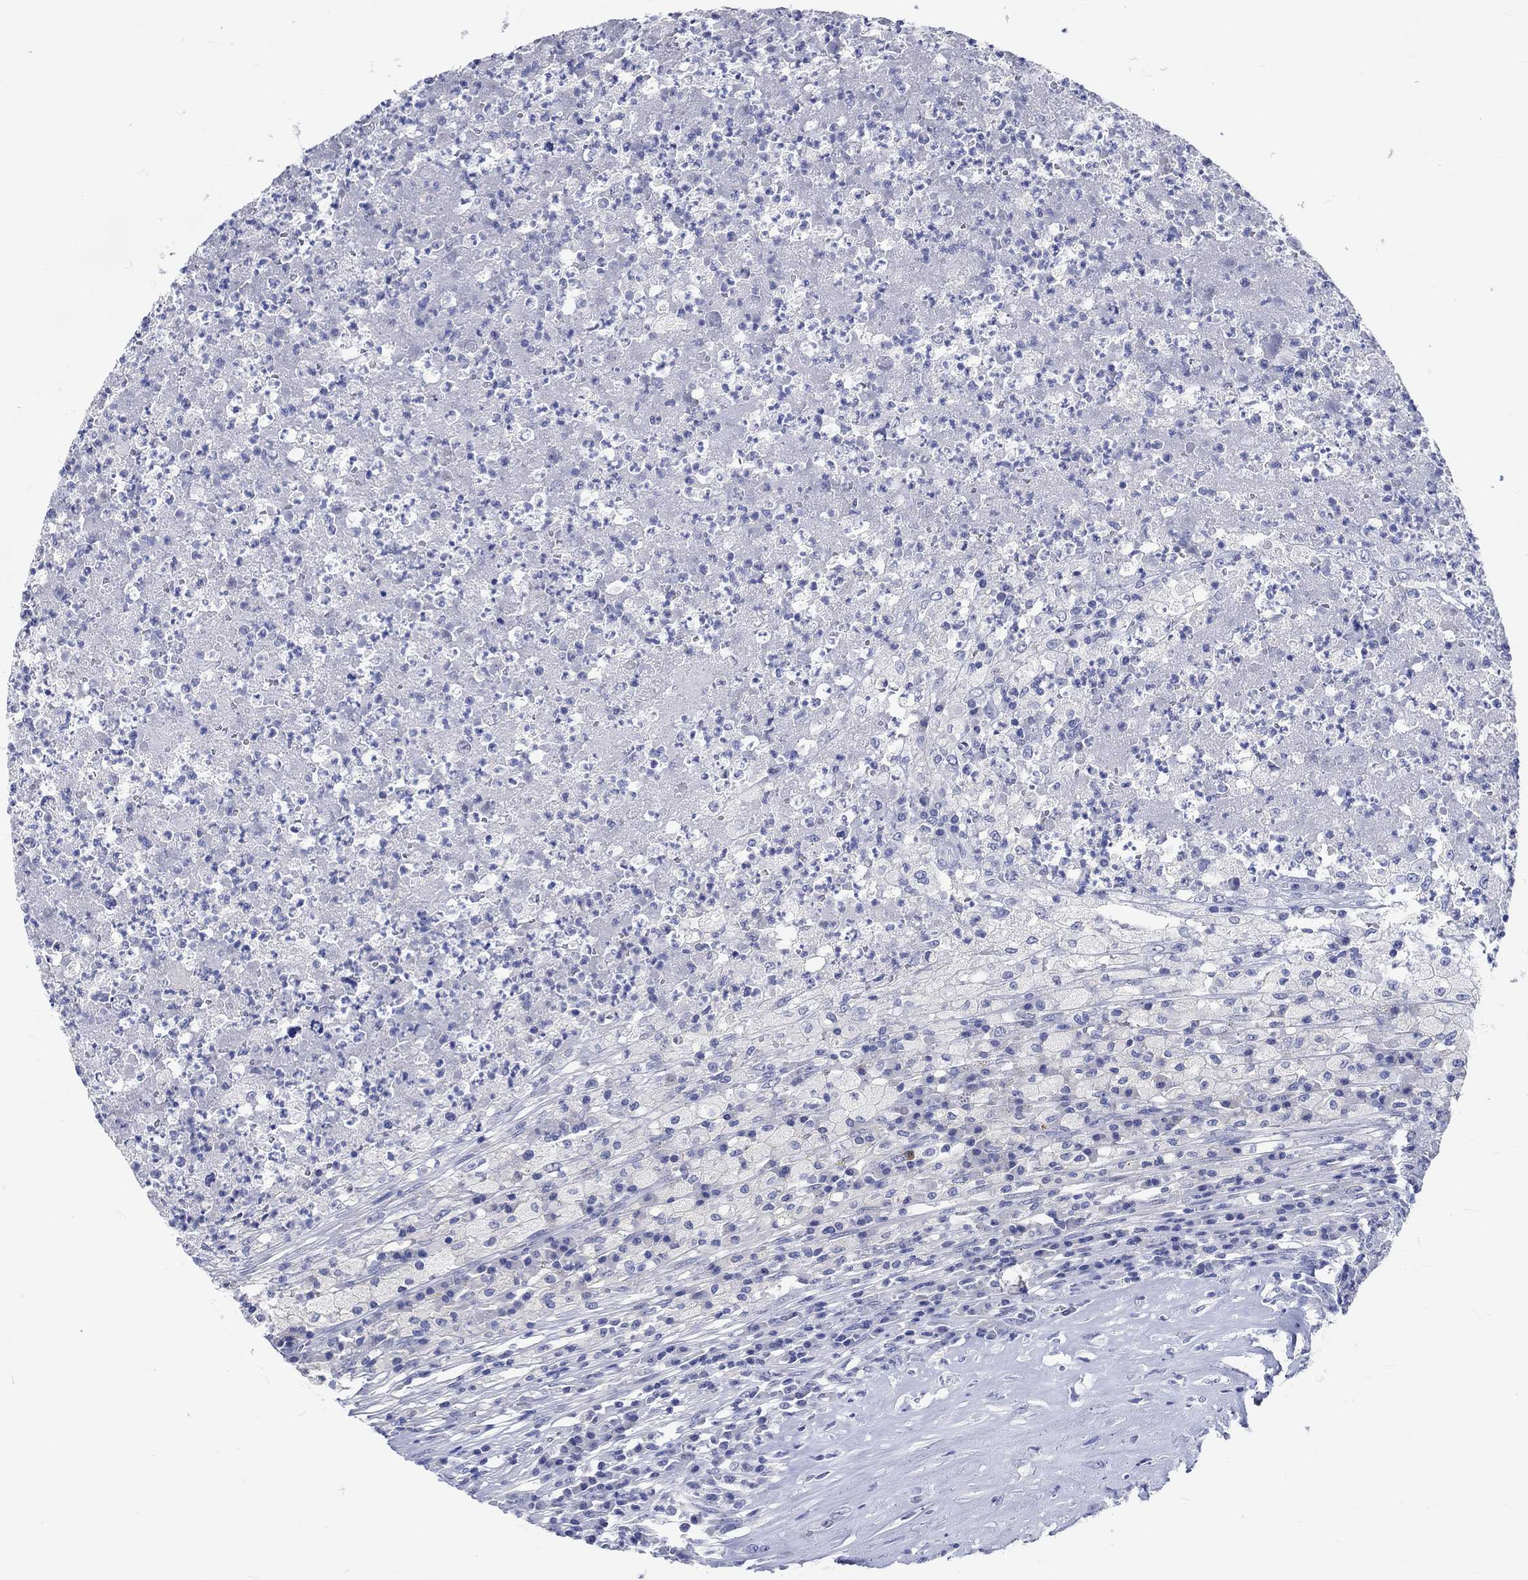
{"staining": {"intensity": "negative", "quantity": "none", "location": "none"}, "tissue": "testis cancer", "cell_type": "Tumor cells", "image_type": "cancer", "snomed": [{"axis": "morphology", "description": "Necrosis, NOS"}, {"axis": "morphology", "description": "Carcinoma, Embryonal, NOS"}, {"axis": "topography", "description": "Testis"}], "caption": "Immunohistochemistry micrograph of testis cancer stained for a protein (brown), which exhibits no staining in tumor cells. Nuclei are stained in blue.", "gene": "C4orf47", "patient": {"sex": "male", "age": 19}}